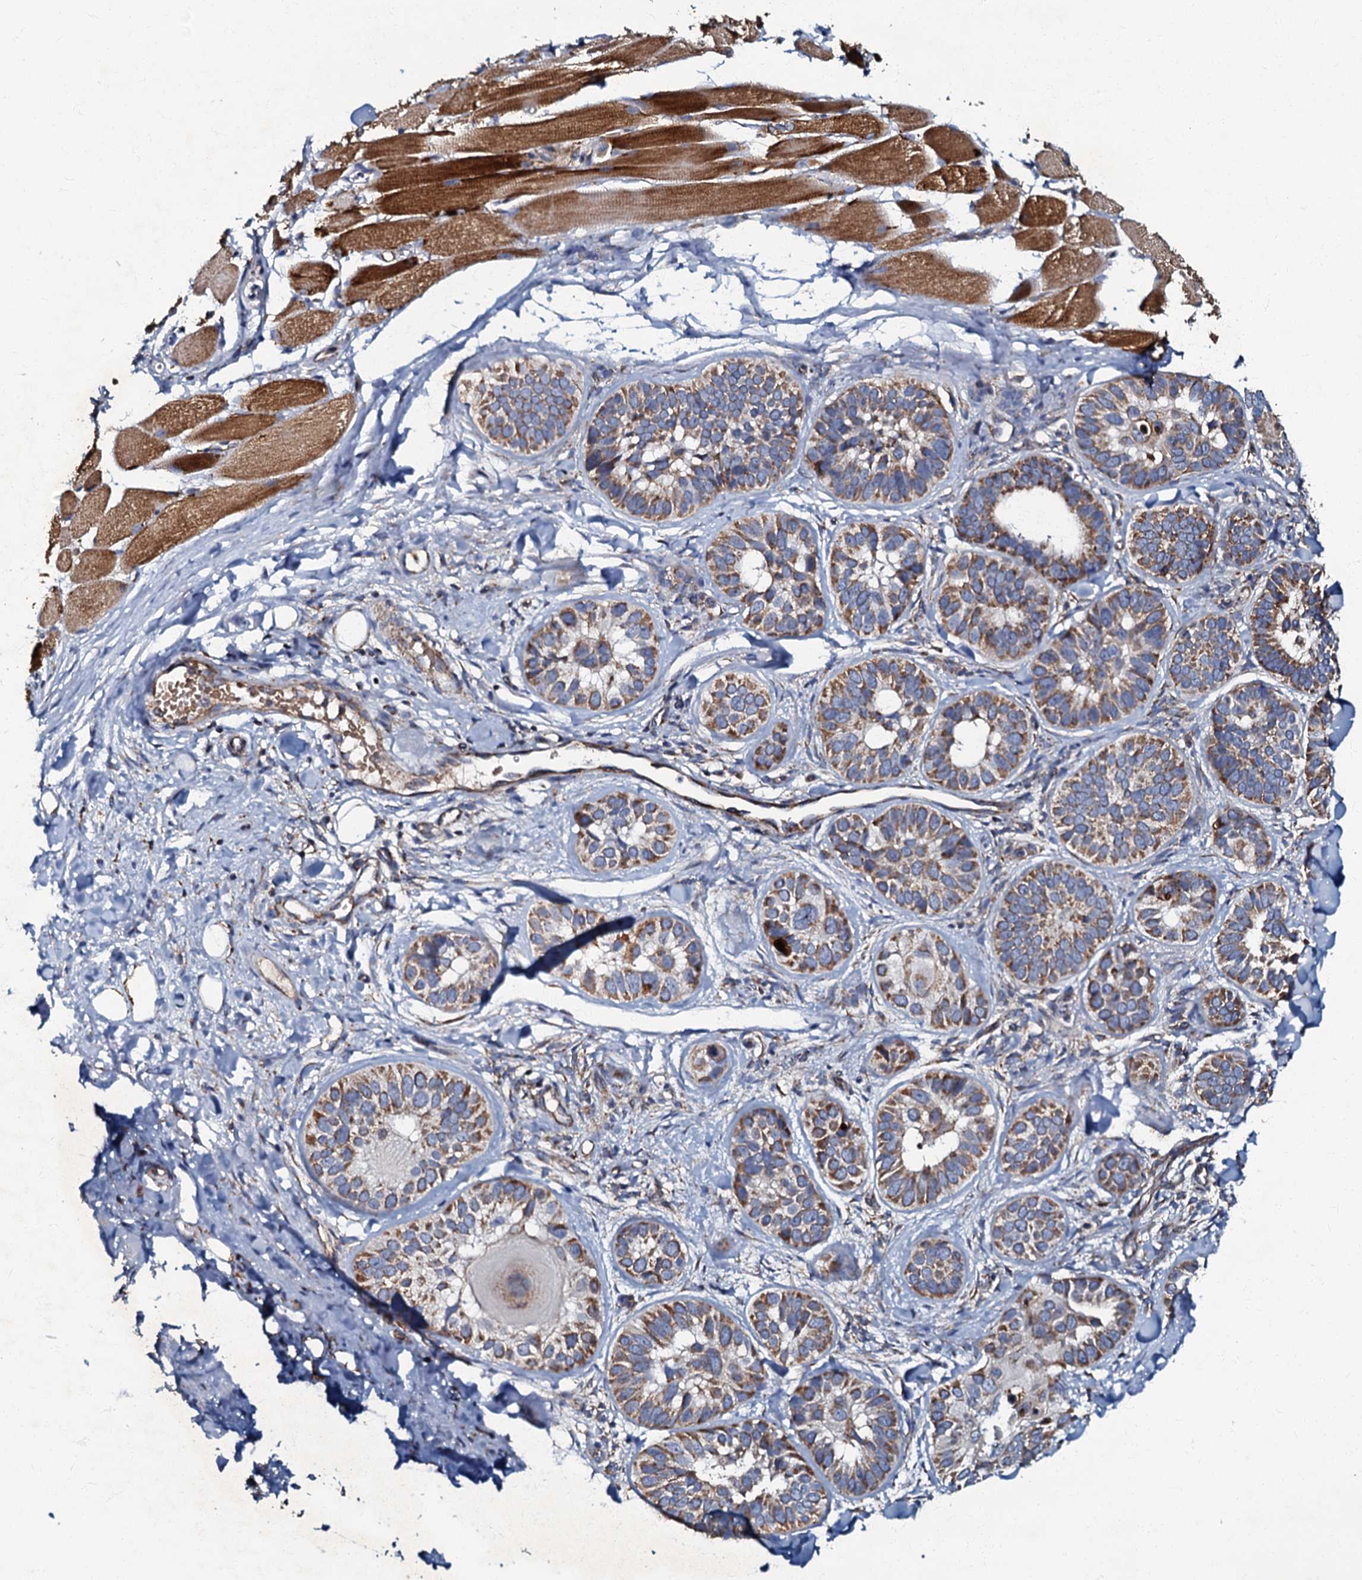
{"staining": {"intensity": "moderate", "quantity": ">75%", "location": "cytoplasmic/membranous"}, "tissue": "skin cancer", "cell_type": "Tumor cells", "image_type": "cancer", "snomed": [{"axis": "morphology", "description": "Basal cell carcinoma"}, {"axis": "topography", "description": "Skin"}], "caption": "Immunohistochemistry (IHC) (DAB) staining of skin cancer (basal cell carcinoma) demonstrates moderate cytoplasmic/membranous protein positivity in about >75% of tumor cells. (IHC, brightfield microscopy, high magnification).", "gene": "NDUFA12", "patient": {"sex": "male", "age": 62}}